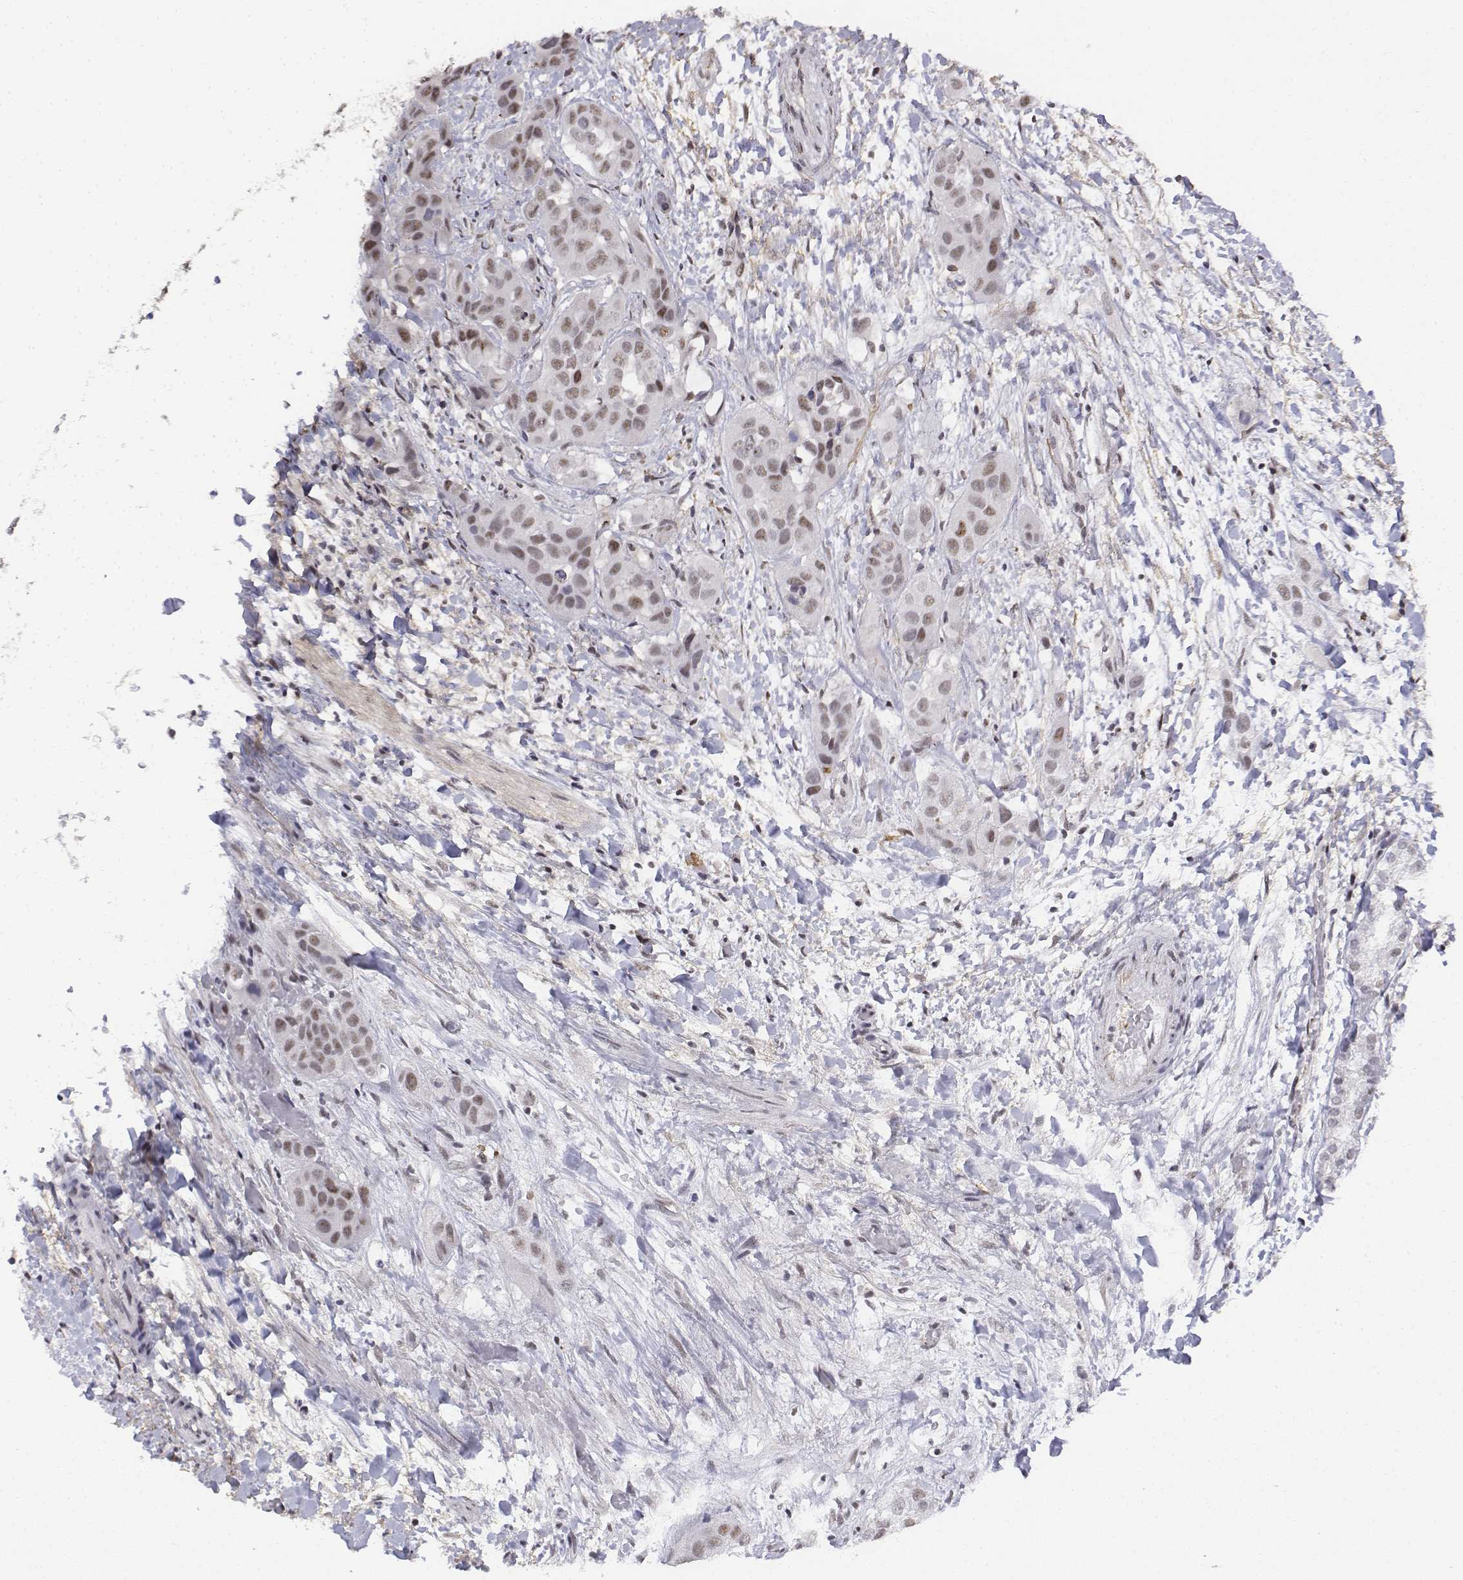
{"staining": {"intensity": "weak", "quantity": ">75%", "location": "nuclear"}, "tissue": "liver cancer", "cell_type": "Tumor cells", "image_type": "cancer", "snomed": [{"axis": "morphology", "description": "Cholangiocarcinoma"}, {"axis": "topography", "description": "Liver"}], "caption": "IHC (DAB (3,3'-diaminobenzidine)) staining of human liver cancer (cholangiocarcinoma) exhibits weak nuclear protein expression in approximately >75% of tumor cells.", "gene": "SETD1A", "patient": {"sex": "female", "age": 52}}